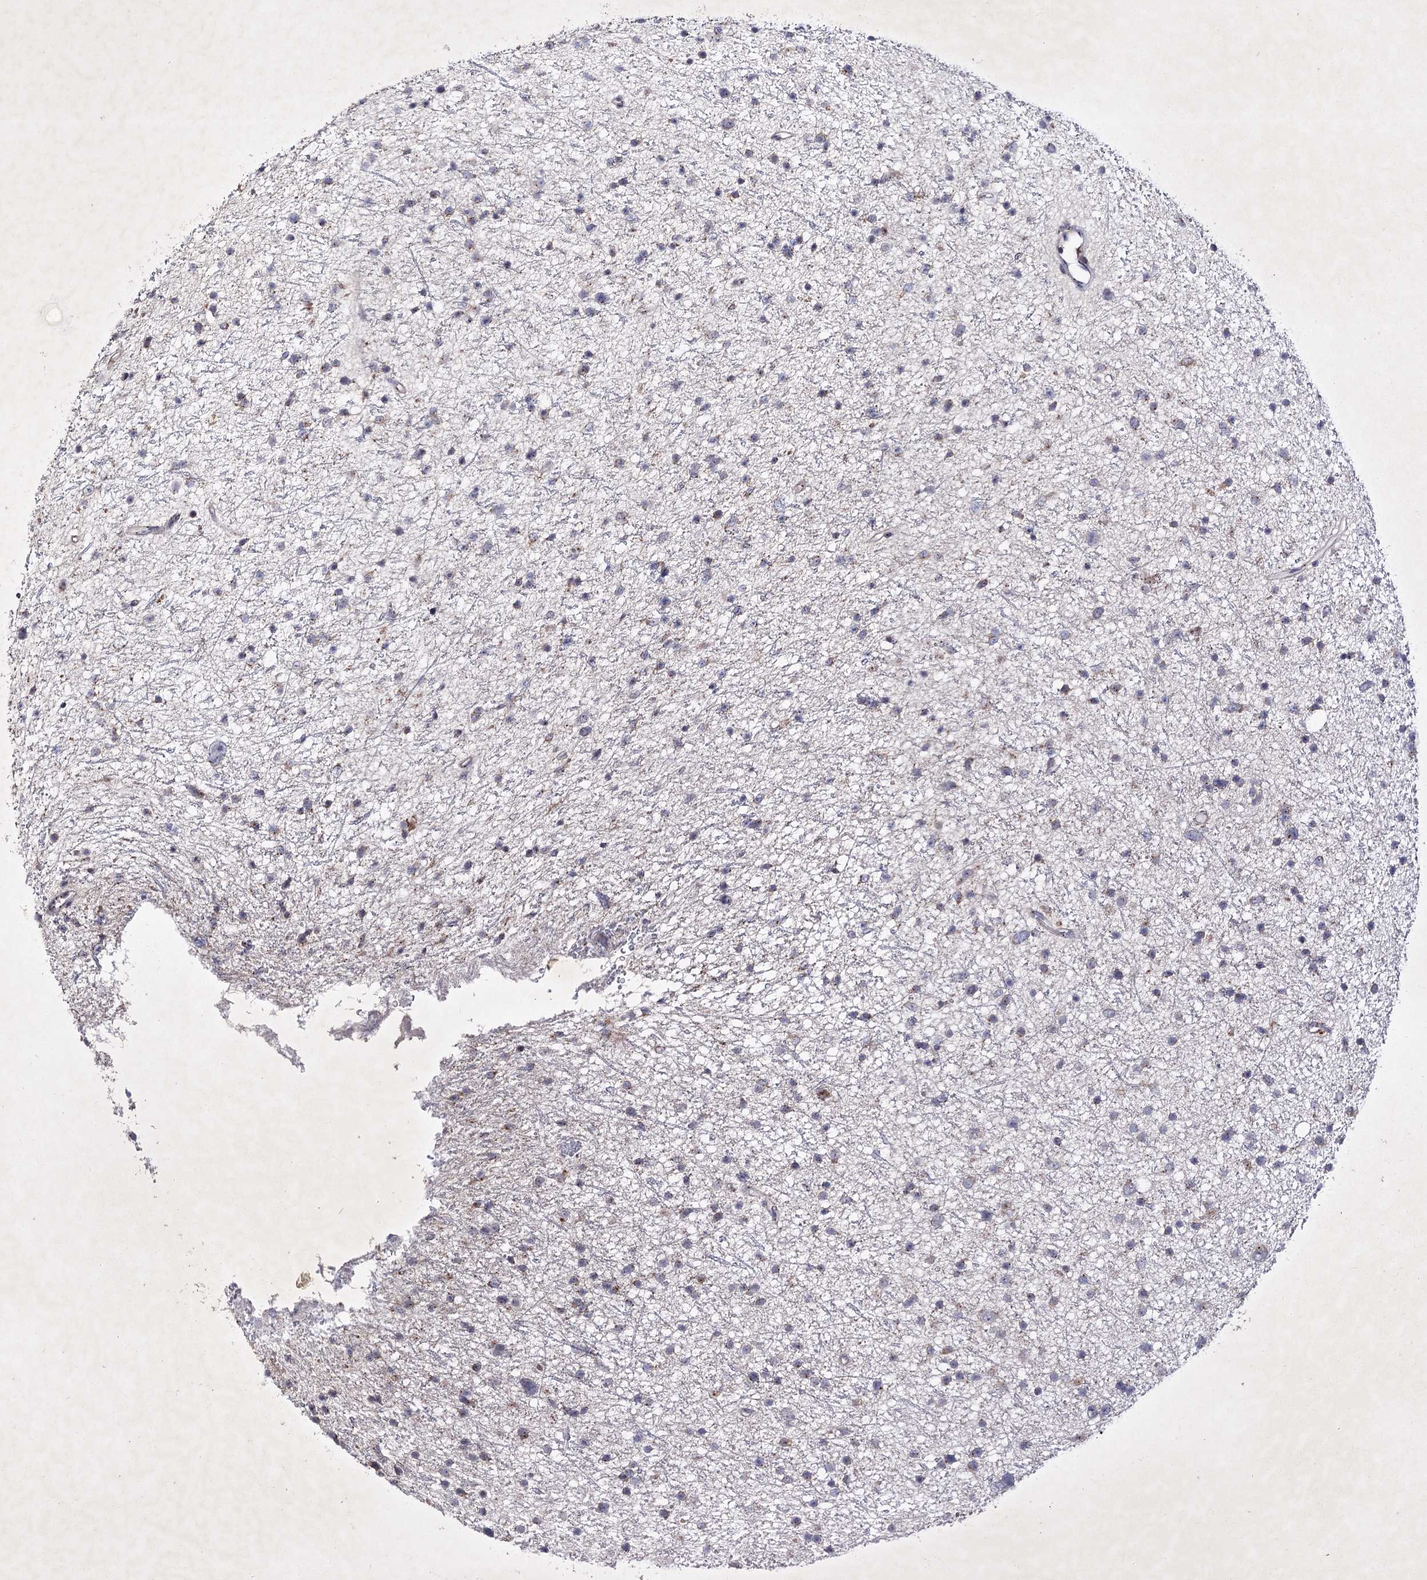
{"staining": {"intensity": "negative", "quantity": "none", "location": "none"}, "tissue": "glioma", "cell_type": "Tumor cells", "image_type": "cancer", "snomed": [{"axis": "morphology", "description": "Glioma, malignant, Low grade"}, {"axis": "topography", "description": "Cerebral cortex"}], "caption": "IHC of low-grade glioma (malignant) exhibits no staining in tumor cells.", "gene": "COX15", "patient": {"sex": "female", "age": 39}}